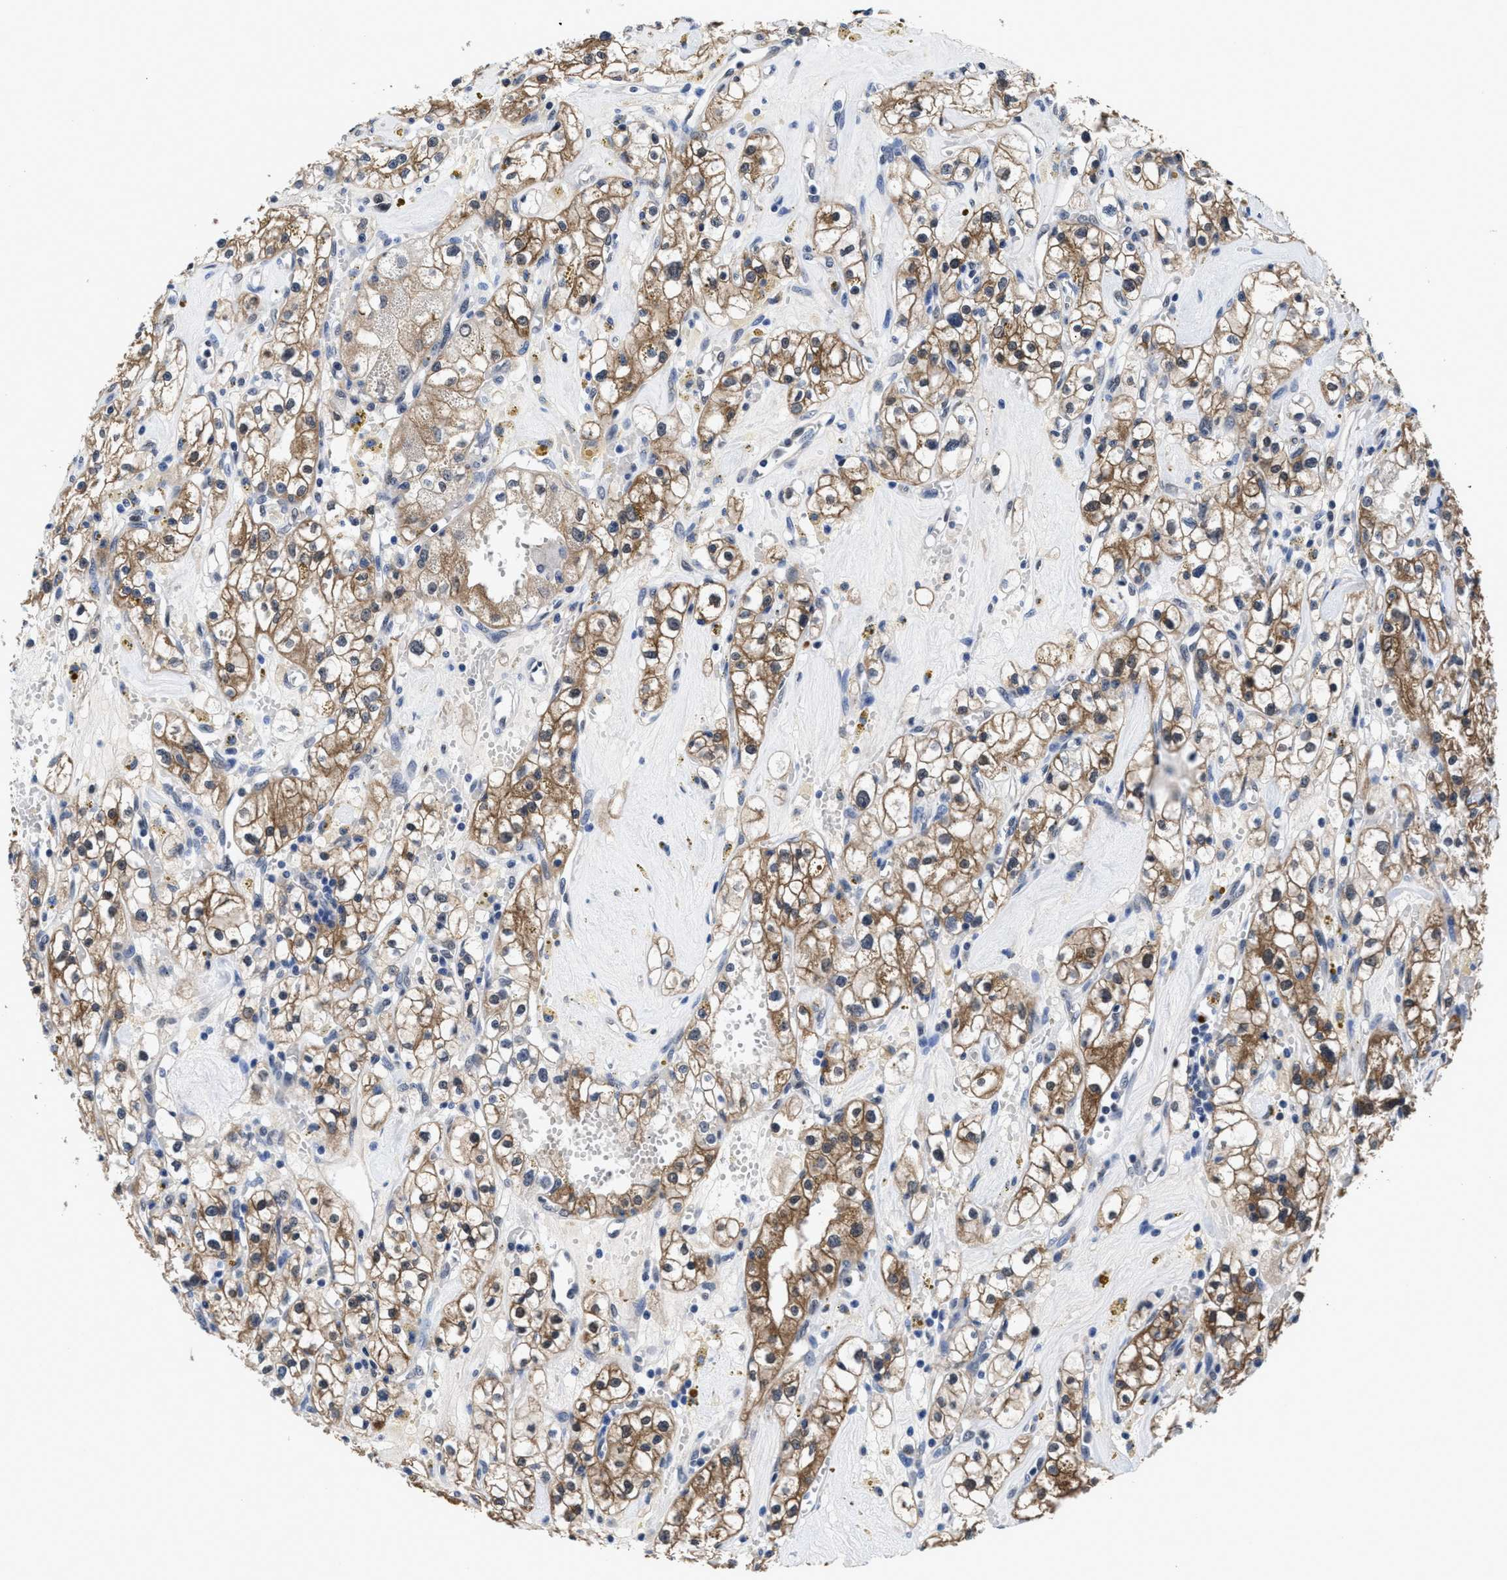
{"staining": {"intensity": "moderate", "quantity": ">75%", "location": "cytoplasmic/membranous"}, "tissue": "renal cancer", "cell_type": "Tumor cells", "image_type": "cancer", "snomed": [{"axis": "morphology", "description": "Adenocarcinoma, NOS"}, {"axis": "topography", "description": "Kidney"}], "caption": "Brown immunohistochemical staining in human renal adenocarcinoma exhibits moderate cytoplasmic/membranous expression in approximately >75% of tumor cells. The protein of interest is shown in brown color, while the nuclei are stained blue.", "gene": "ACLY", "patient": {"sex": "male", "age": 56}}